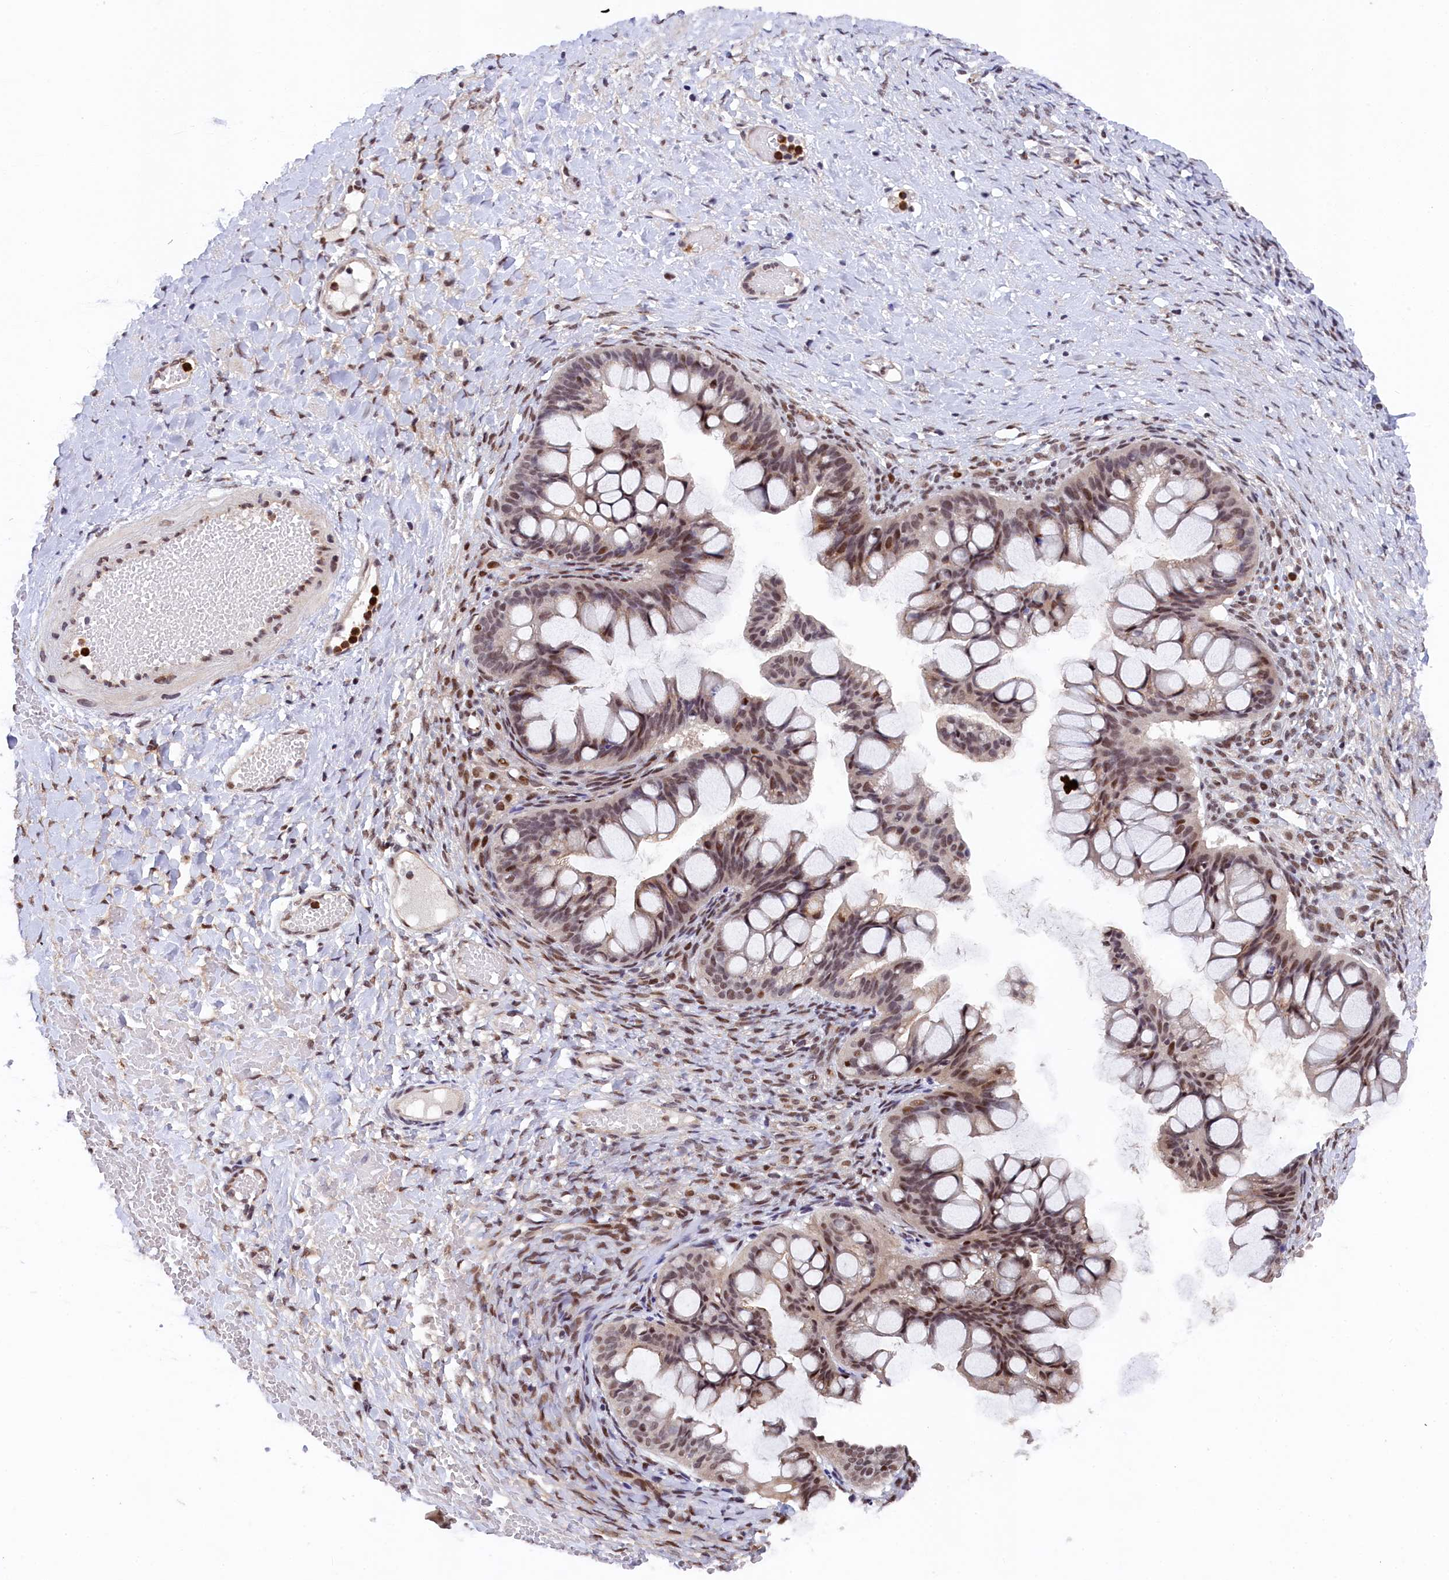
{"staining": {"intensity": "moderate", "quantity": "25%-75%", "location": "nuclear"}, "tissue": "ovarian cancer", "cell_type": "Tumor cells", "image_type": "cancer", "snomed": [{"axis": "morphology", "description": "Cystadenocarcinoma, mucinous, NOS"}, {"axis": "topography", "description": "Ovary"}], "caption": "Human ovarian cancer stained for a protein (brown) shows moderate nuclear positive staining in about 25%-75% of tumor cells.", "gene": "ADIG", "patient": {"sex": "female", "age": 73}}